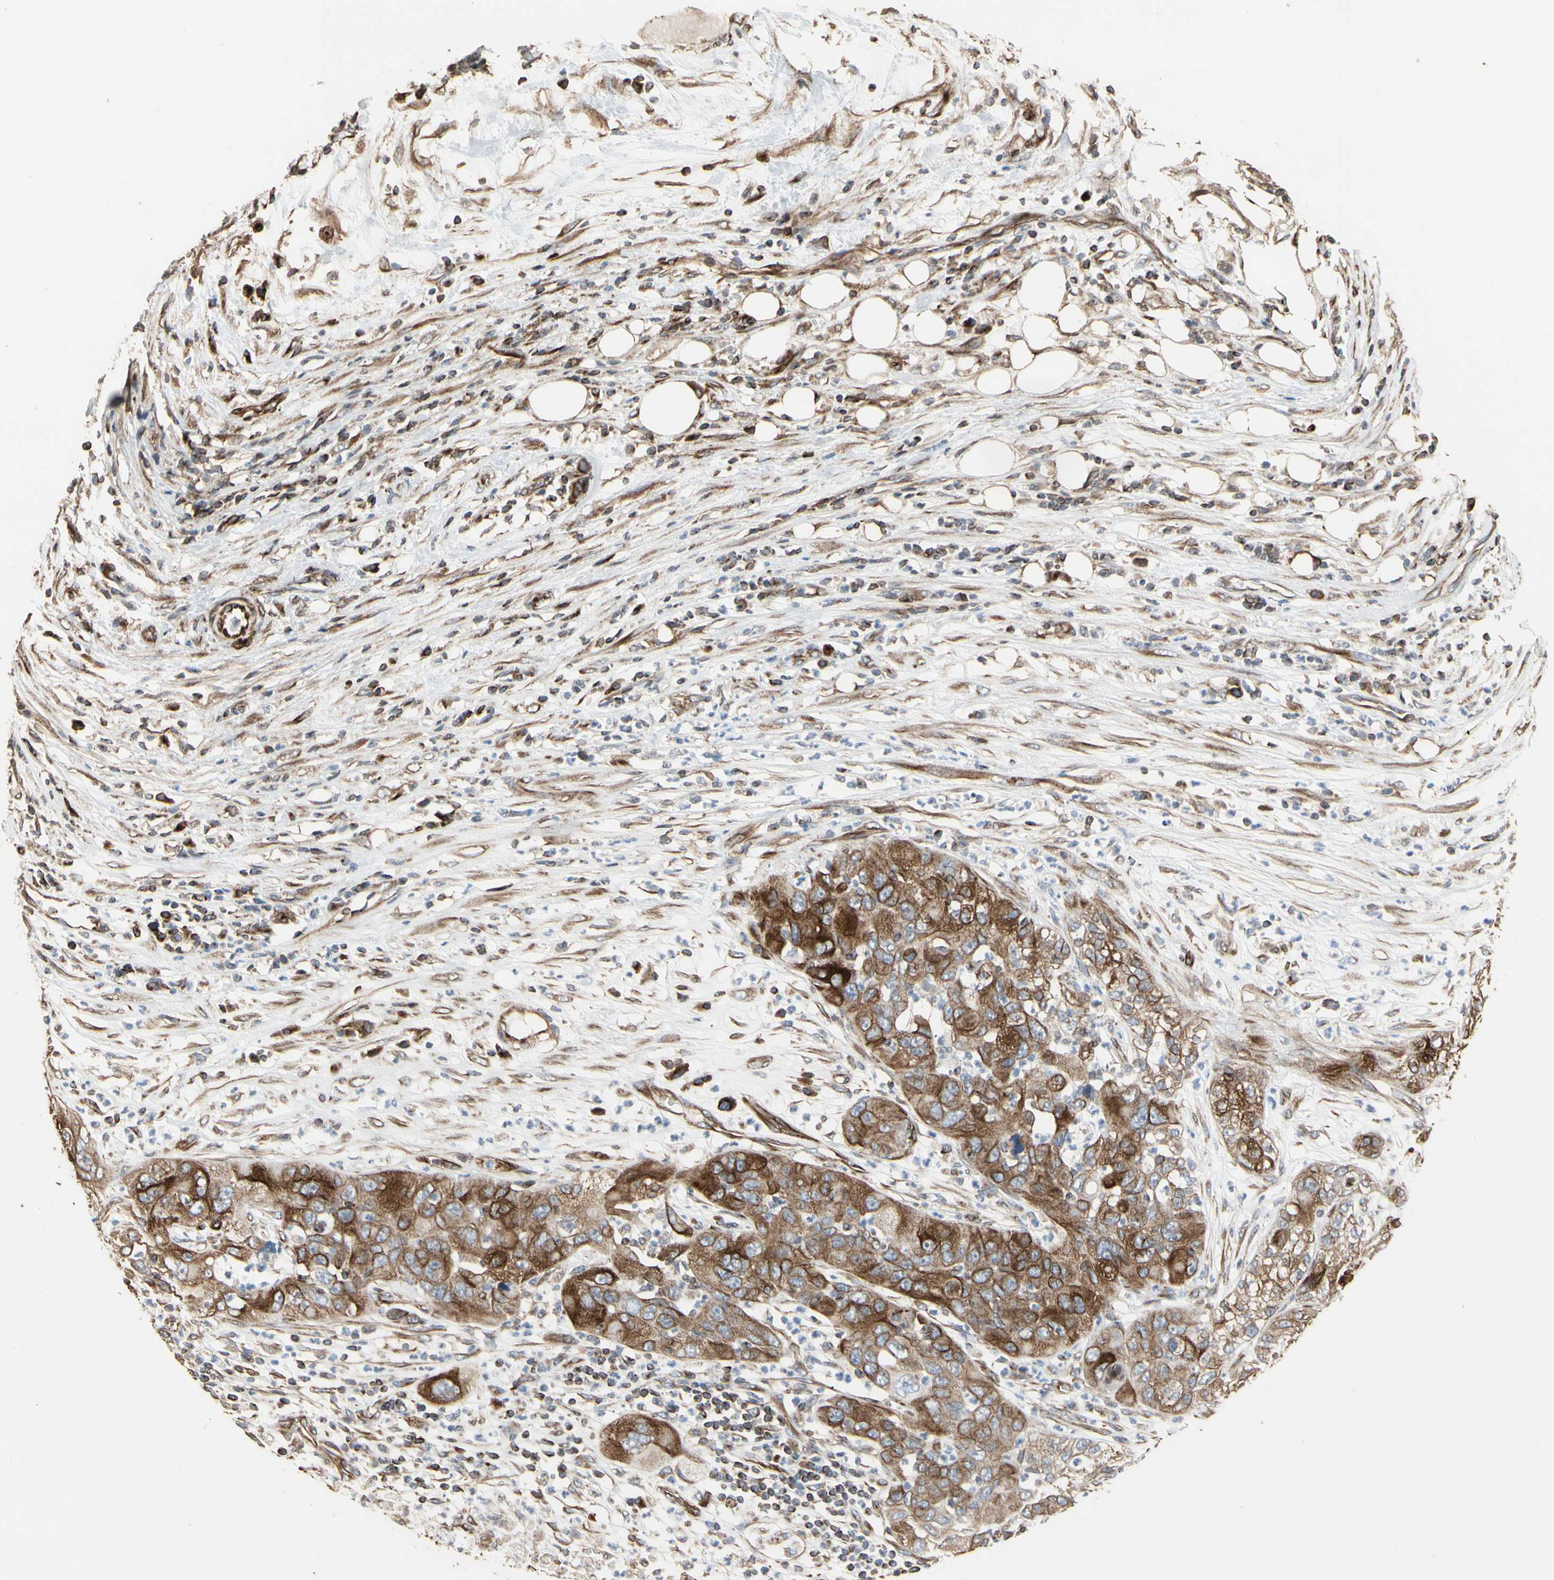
{"staining": {"intensity": "strong", "quantity": "25%-75%", "location": "cytoplasmic/membranous"}, "tissue": "pancreatic cancer", "cell_type": "Tumor cells", "image_type": "cancer", "snomed": [{"axis": "morphology", "description": "Adenocarcinoma, NOS"}, {"axis": "topography", "description": "Pancreas"}], "caption": "This is a histology image of immunohistochemistry staining of pancreatic cancer (adenocarcinoma), which shows strong positivity in the cytoplasmic/membranous of tumor cells.", "gene": "TUBA1A", "patient": {"sex": "female", "age": 78}}